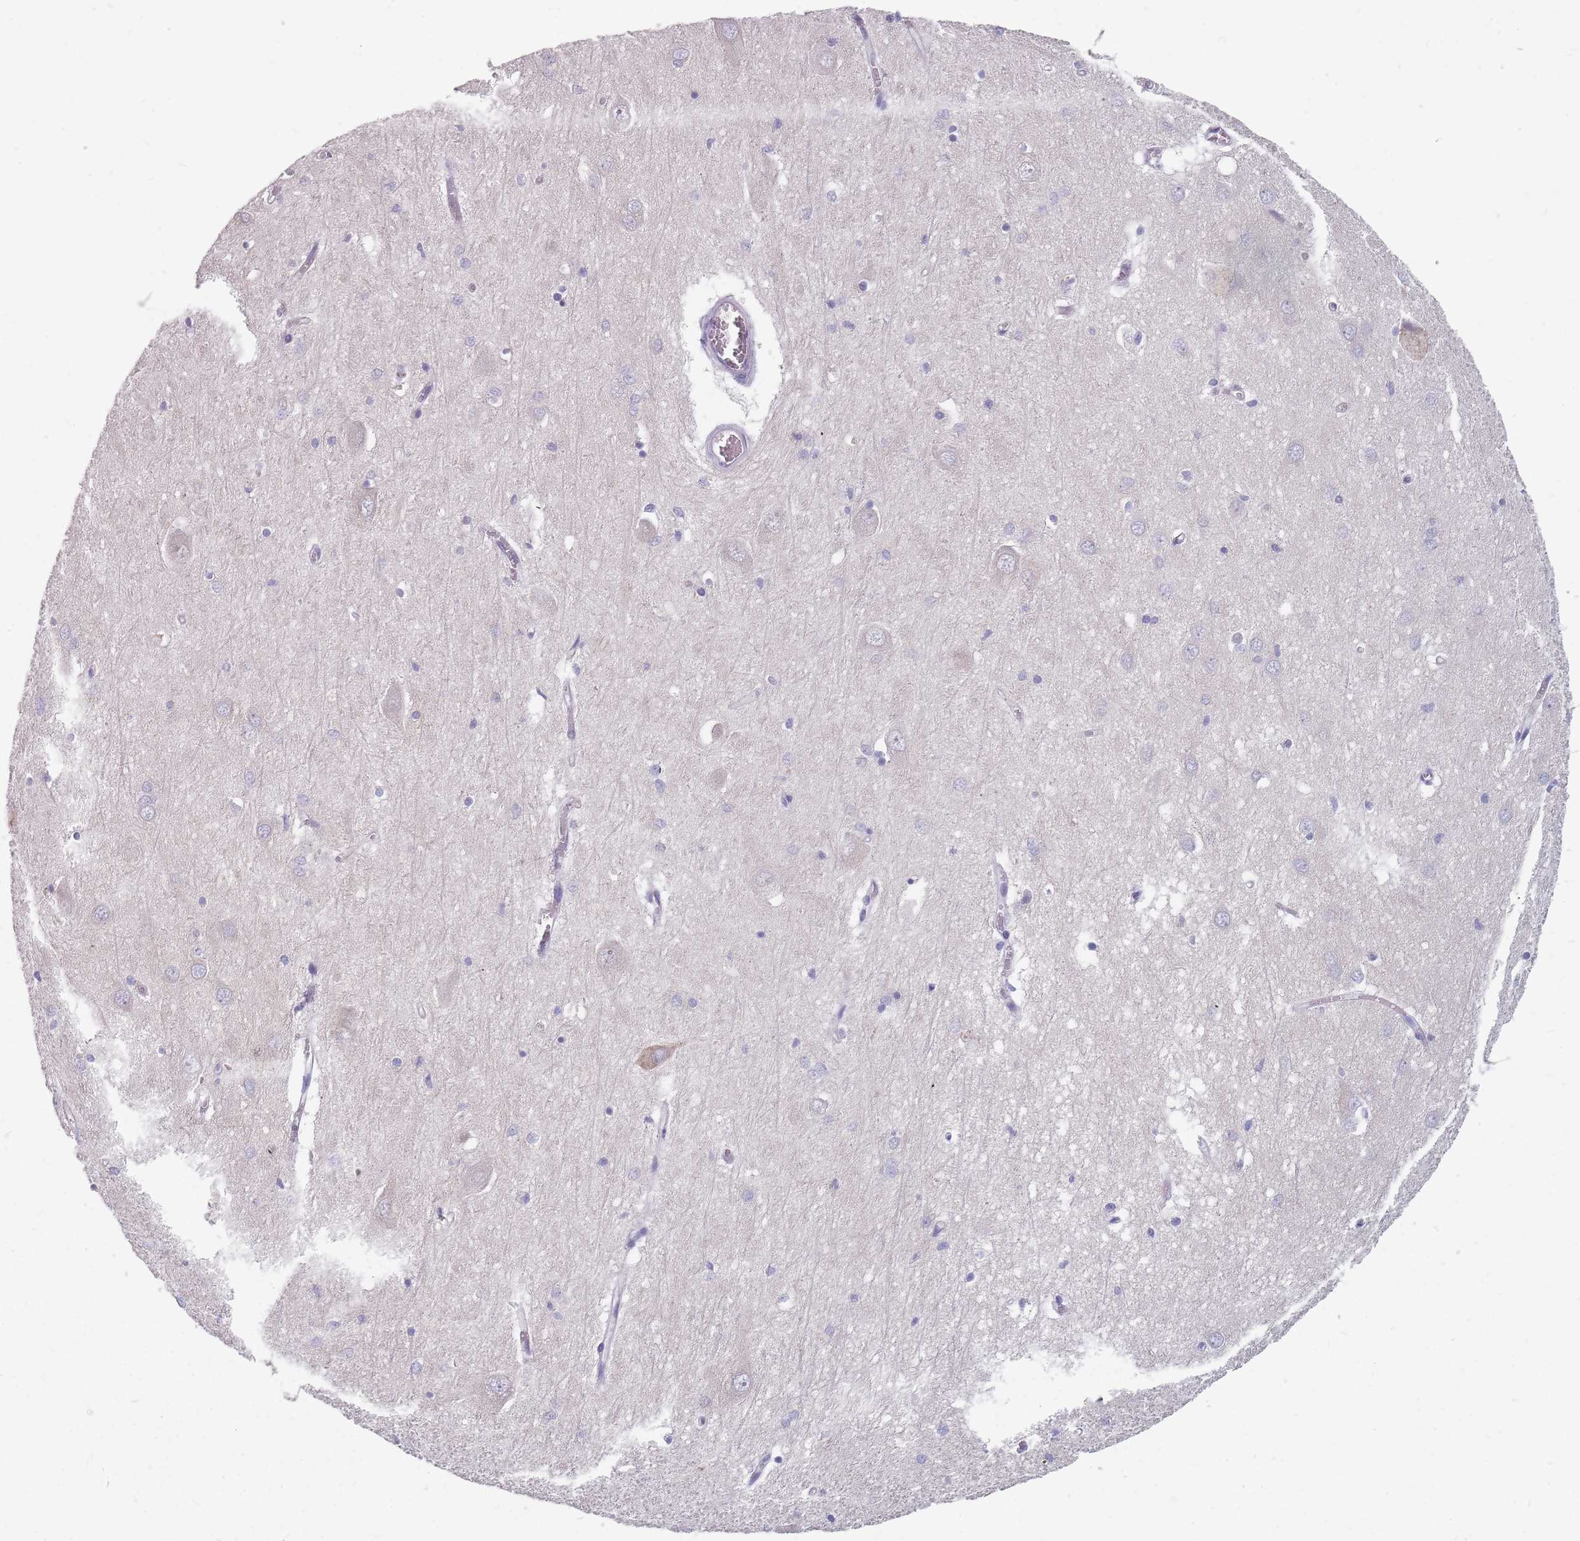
{"staining": {"intensity": "negative", "quantity": "none", "location": "none"}, "tissue": "hippocampus", "cell_type": "Glial cells", "image_type": "normal", "snomed": [{"axis": "morphology", "description": "Normal tissue, NOS"}, {"axis": "topography", "description": "Hippocampus"}], "caption": "The micrograph displays no significant positivity in glial cells of hippocampus. The staining is performed using DAB brown chromogen with nuclei counter-stained in using hematoxylin.", "gene": "CMTR2", "patient": {"sex": "male", "age": 70}}